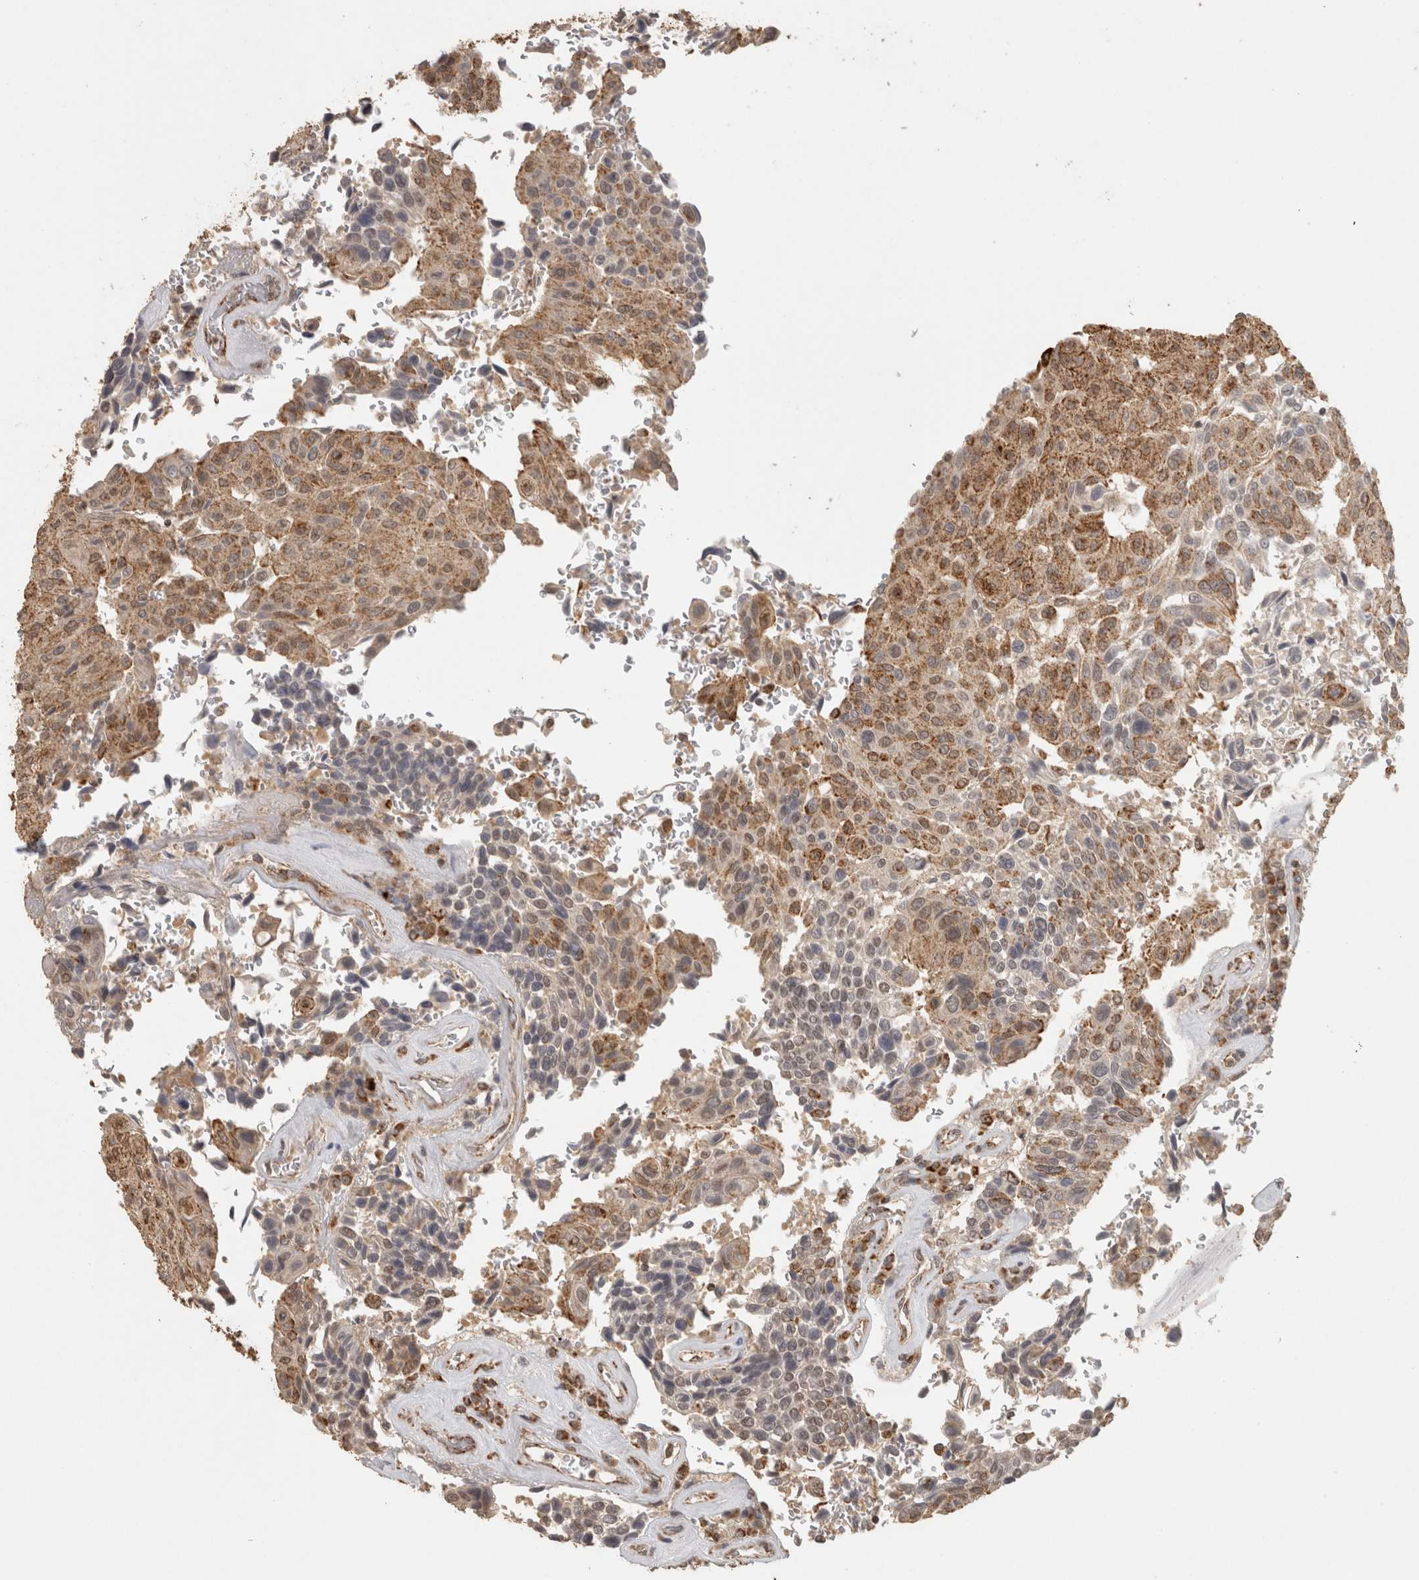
{"staining": {"intensity": "moderate", "quantity": ">75%", "location": "cytoplasmic/membranous"}, "tissue": "urothelial cancer", "cell_type": "Tumor cells", "image_type": "cancer", "snomed": [{"axis": "morphology", "description": "Urothelial carcinoma, High grade"}, {"axis": "topography", "description": "Urinary bladder"}], "caption": "A medium amount of moderate cytoplasmic/membranous positivity is seen in about >75% of tumor cells in urothelial cancer tissue.", "gene": "BNIP3L", "patient": {"sex": "male", "age": 66}}